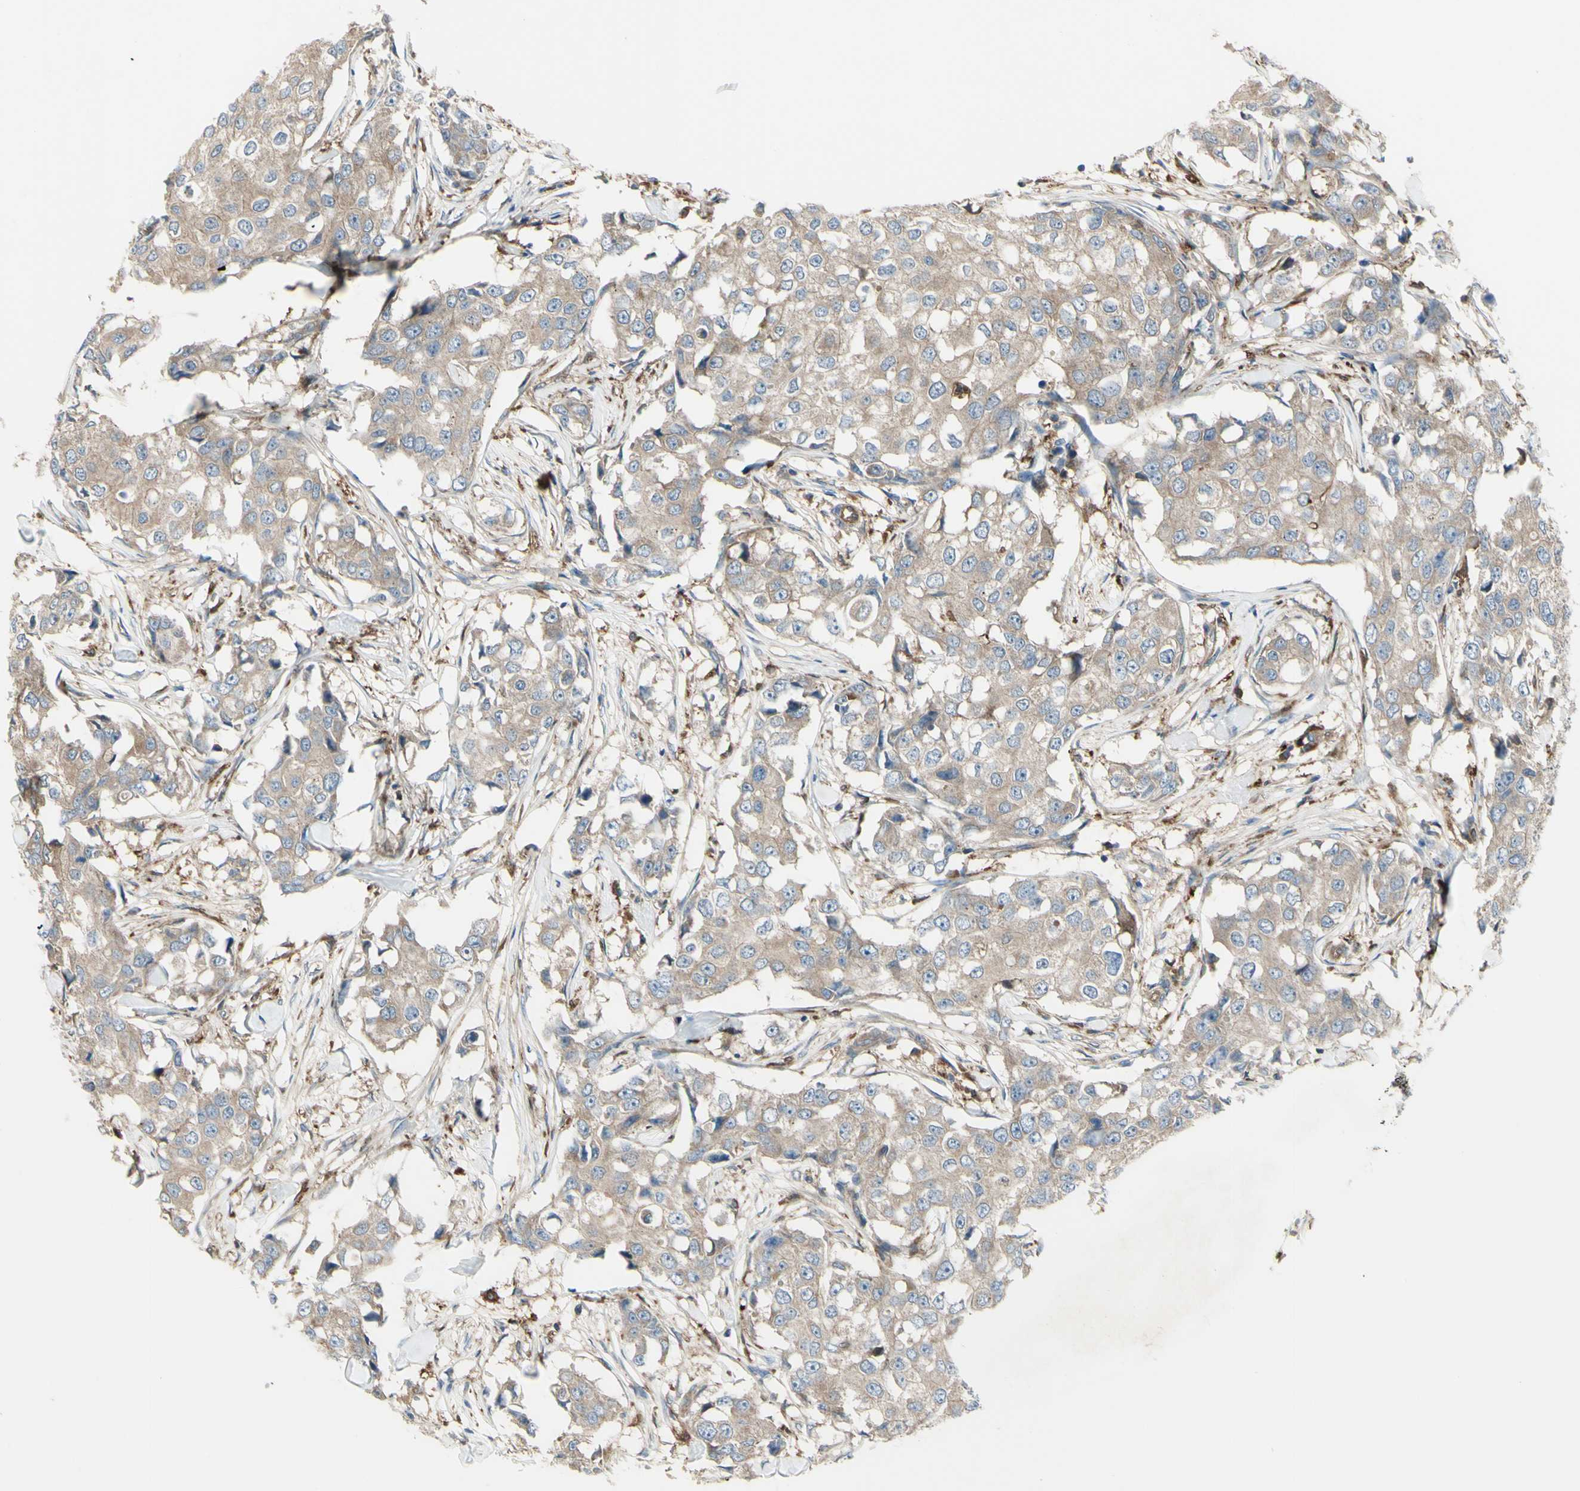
{"staining": {"intensity": "weak", "quantity": ">75%", "location": "cytoplasmic/membranous"}, "tissue": "breast cancer", "cell_type": "Tumor cells", "image_type": "cancer", "snomed": [{"axis": "morphology", "description": "Duct carcinoma"}, {"axis": "topography", "description": "Breast"}], "caption": "Immunohistochemistry of human breast cancer (invasive ductal carcinoma) displays low levels of weak cytoplasmic/membranous positivity in about >75% of tumor cells.", "gene": "IGSF9B", "patient": {"sex": "female", "age": 27}}